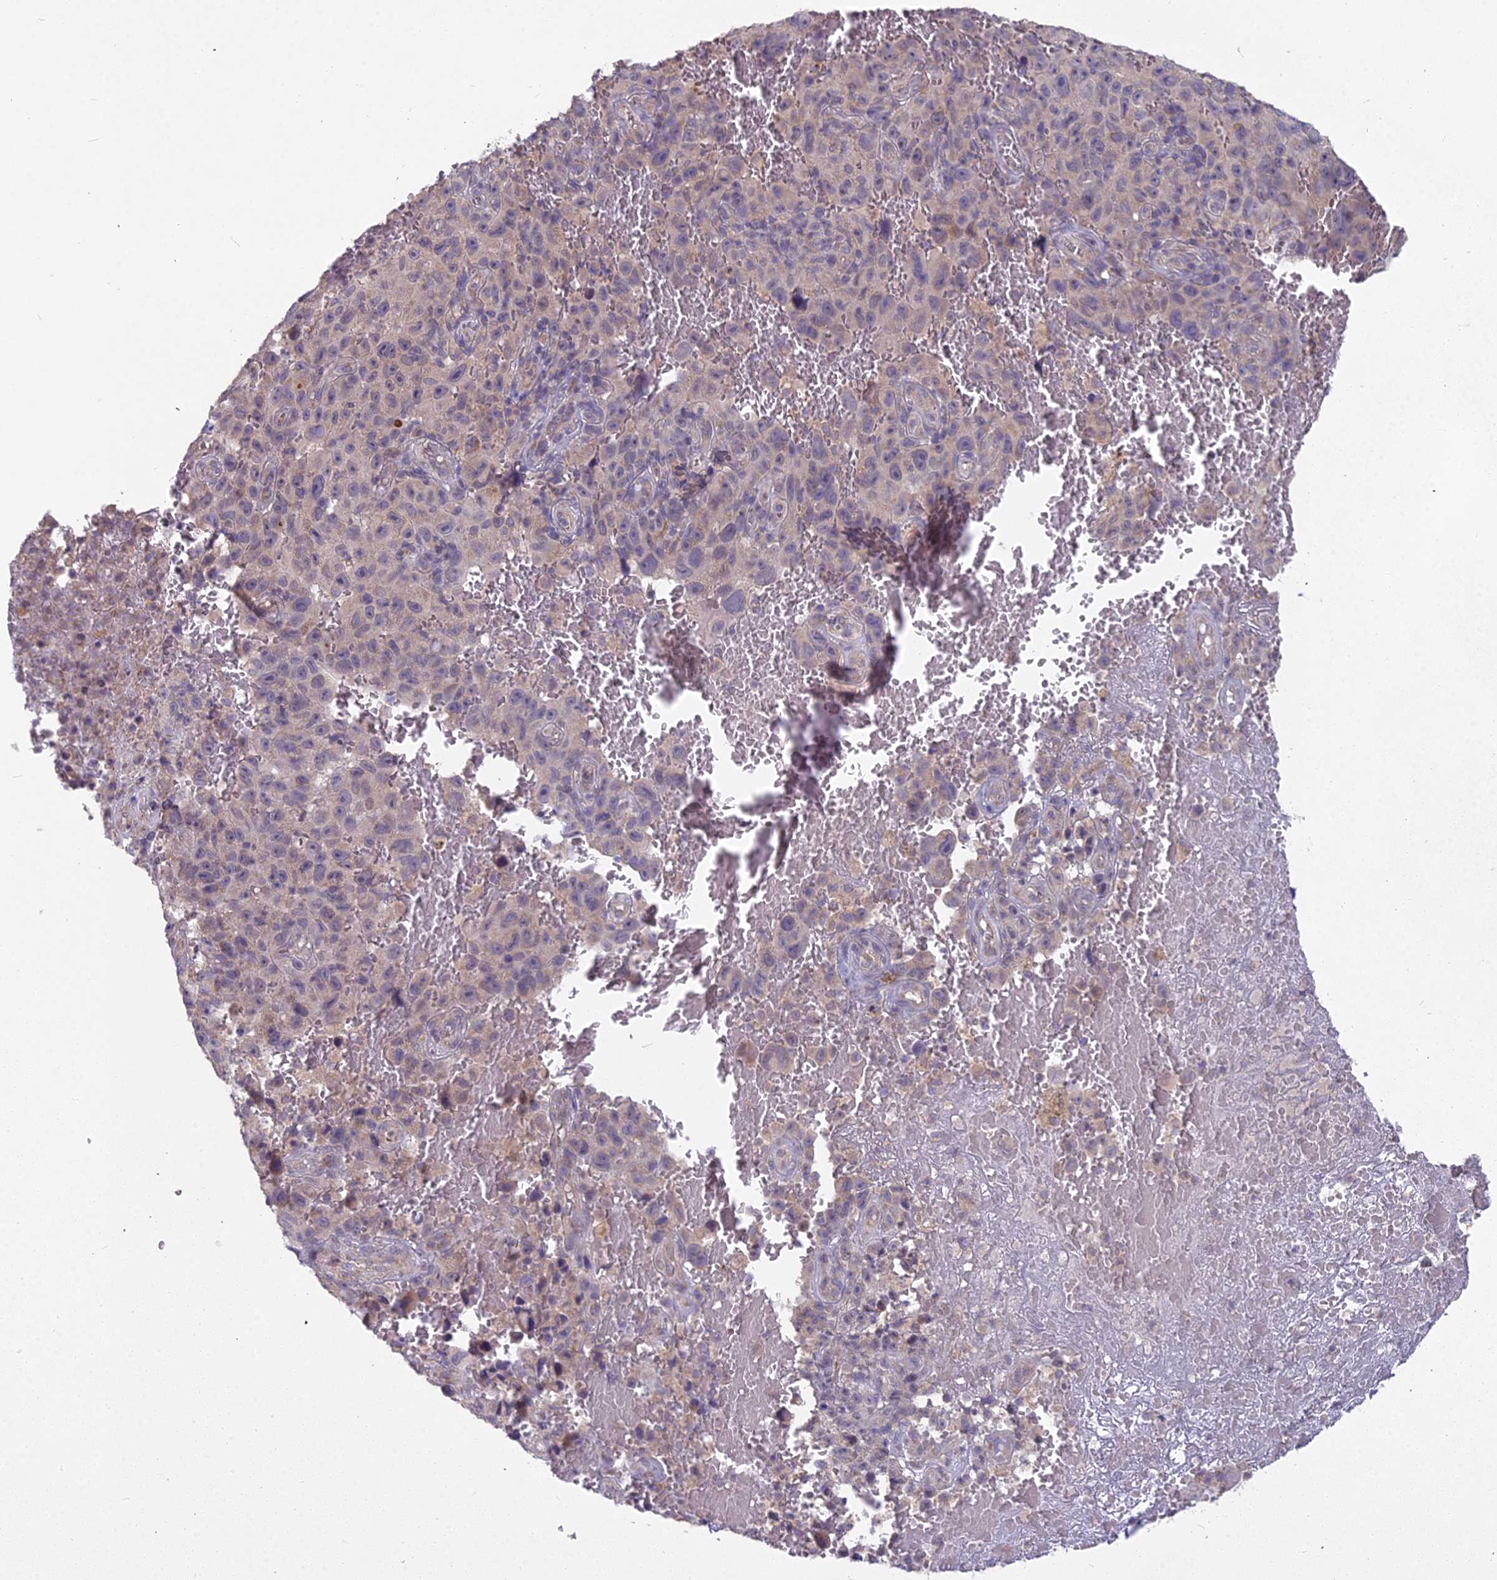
{"staining": {"intensity": "negative", "quantity": "none", "location": "none"}, "tissue": "melanoma", "cell_type": "Tumor cells", "image_type": "cancer", "snomed": [{"axis": "morphology", "description": "Malignant melanoma, NOS"}, {"axis": "topography", "description": "Skin"}], "caption": "Immunohistochemical staining of malignant melanoma shows no significant expression in tumor cells. (DAB (3,3'-diaminobenzidine) immunohistochemistry, high magnification).", "gene": "MICU2", "patient": {"sex": "female", "age": 82}}